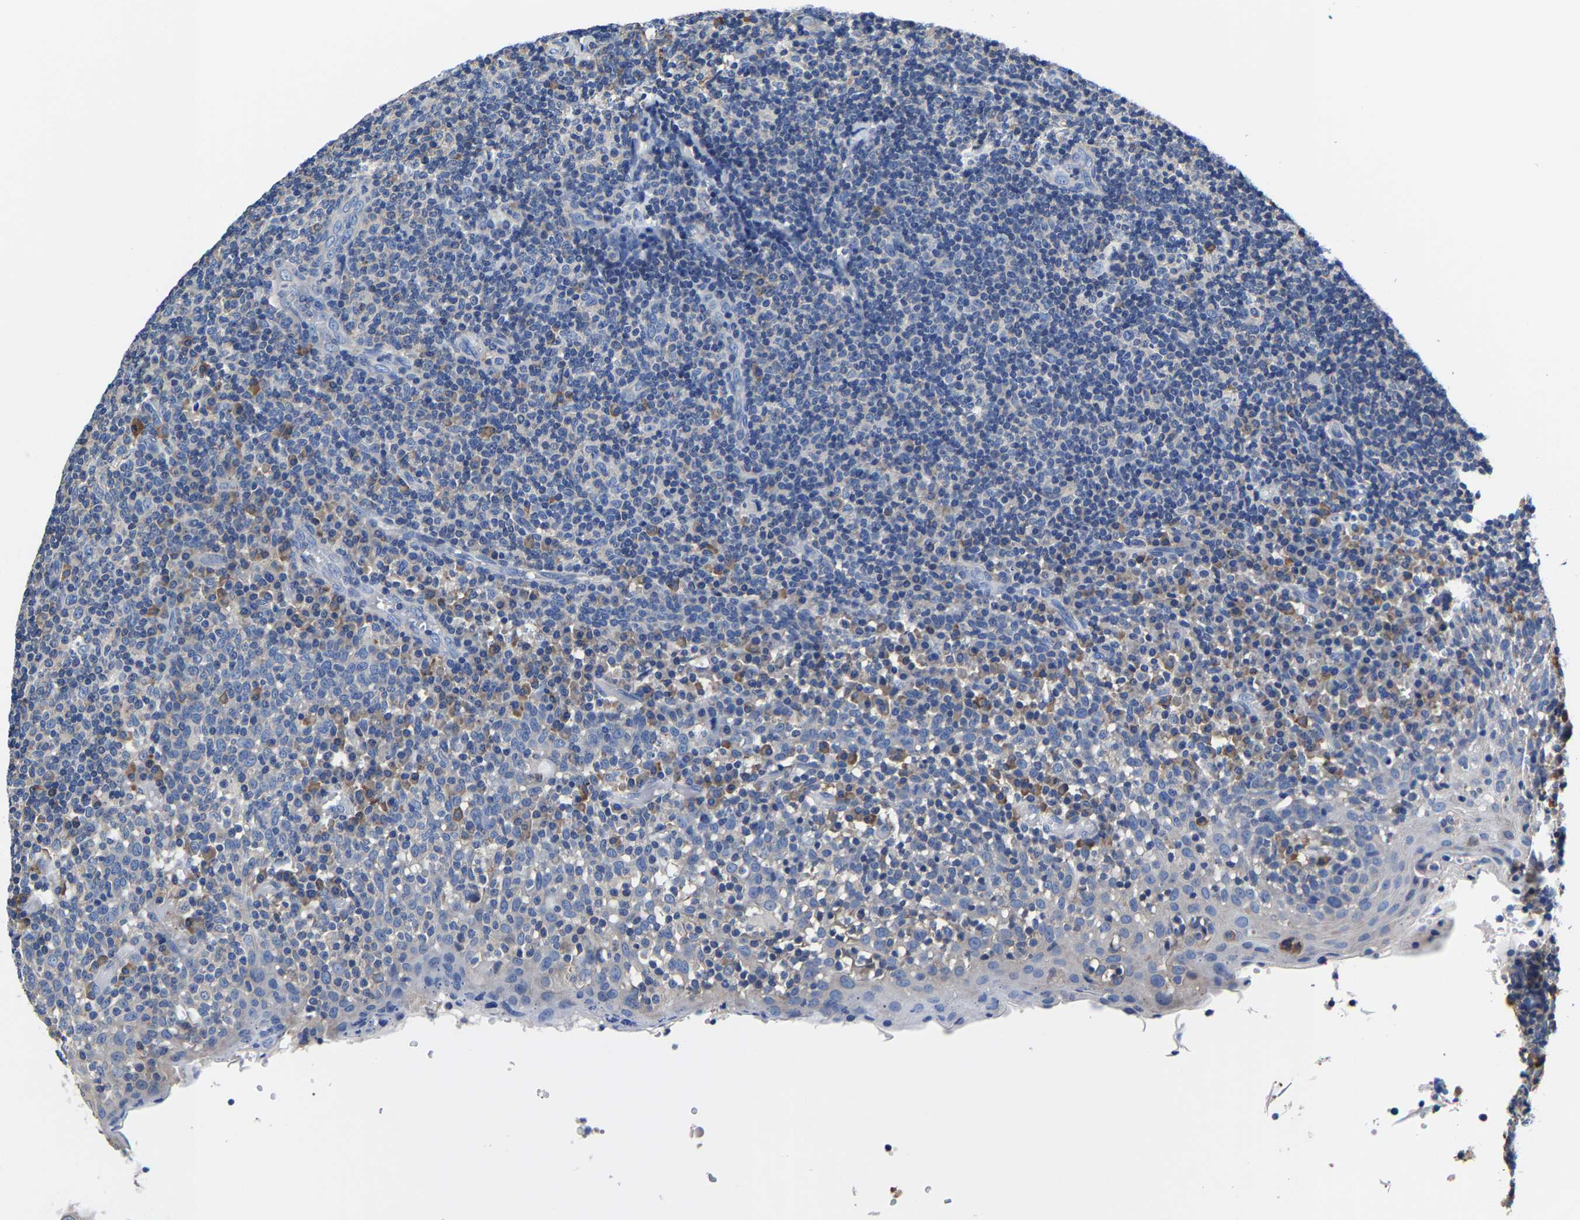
{"staining": {"intensity": "negative", "quantity": "none", "location": "none"}, "tissue": "tonsil", "cell_type": "Germinal center cells", "image_type": "normal", "snomed": [{"axis": "morphology", "description": "Normal tissue, NOS"}, {"axis": "topography", "description": "Tonsil"}], "caption": "This is a image of immunohistochemistry staining of unremarkable tonsil, which shows no expression in germinal center cells.", "gene": "SRPK2", "patient": {"sex": "female", "age": 19}}